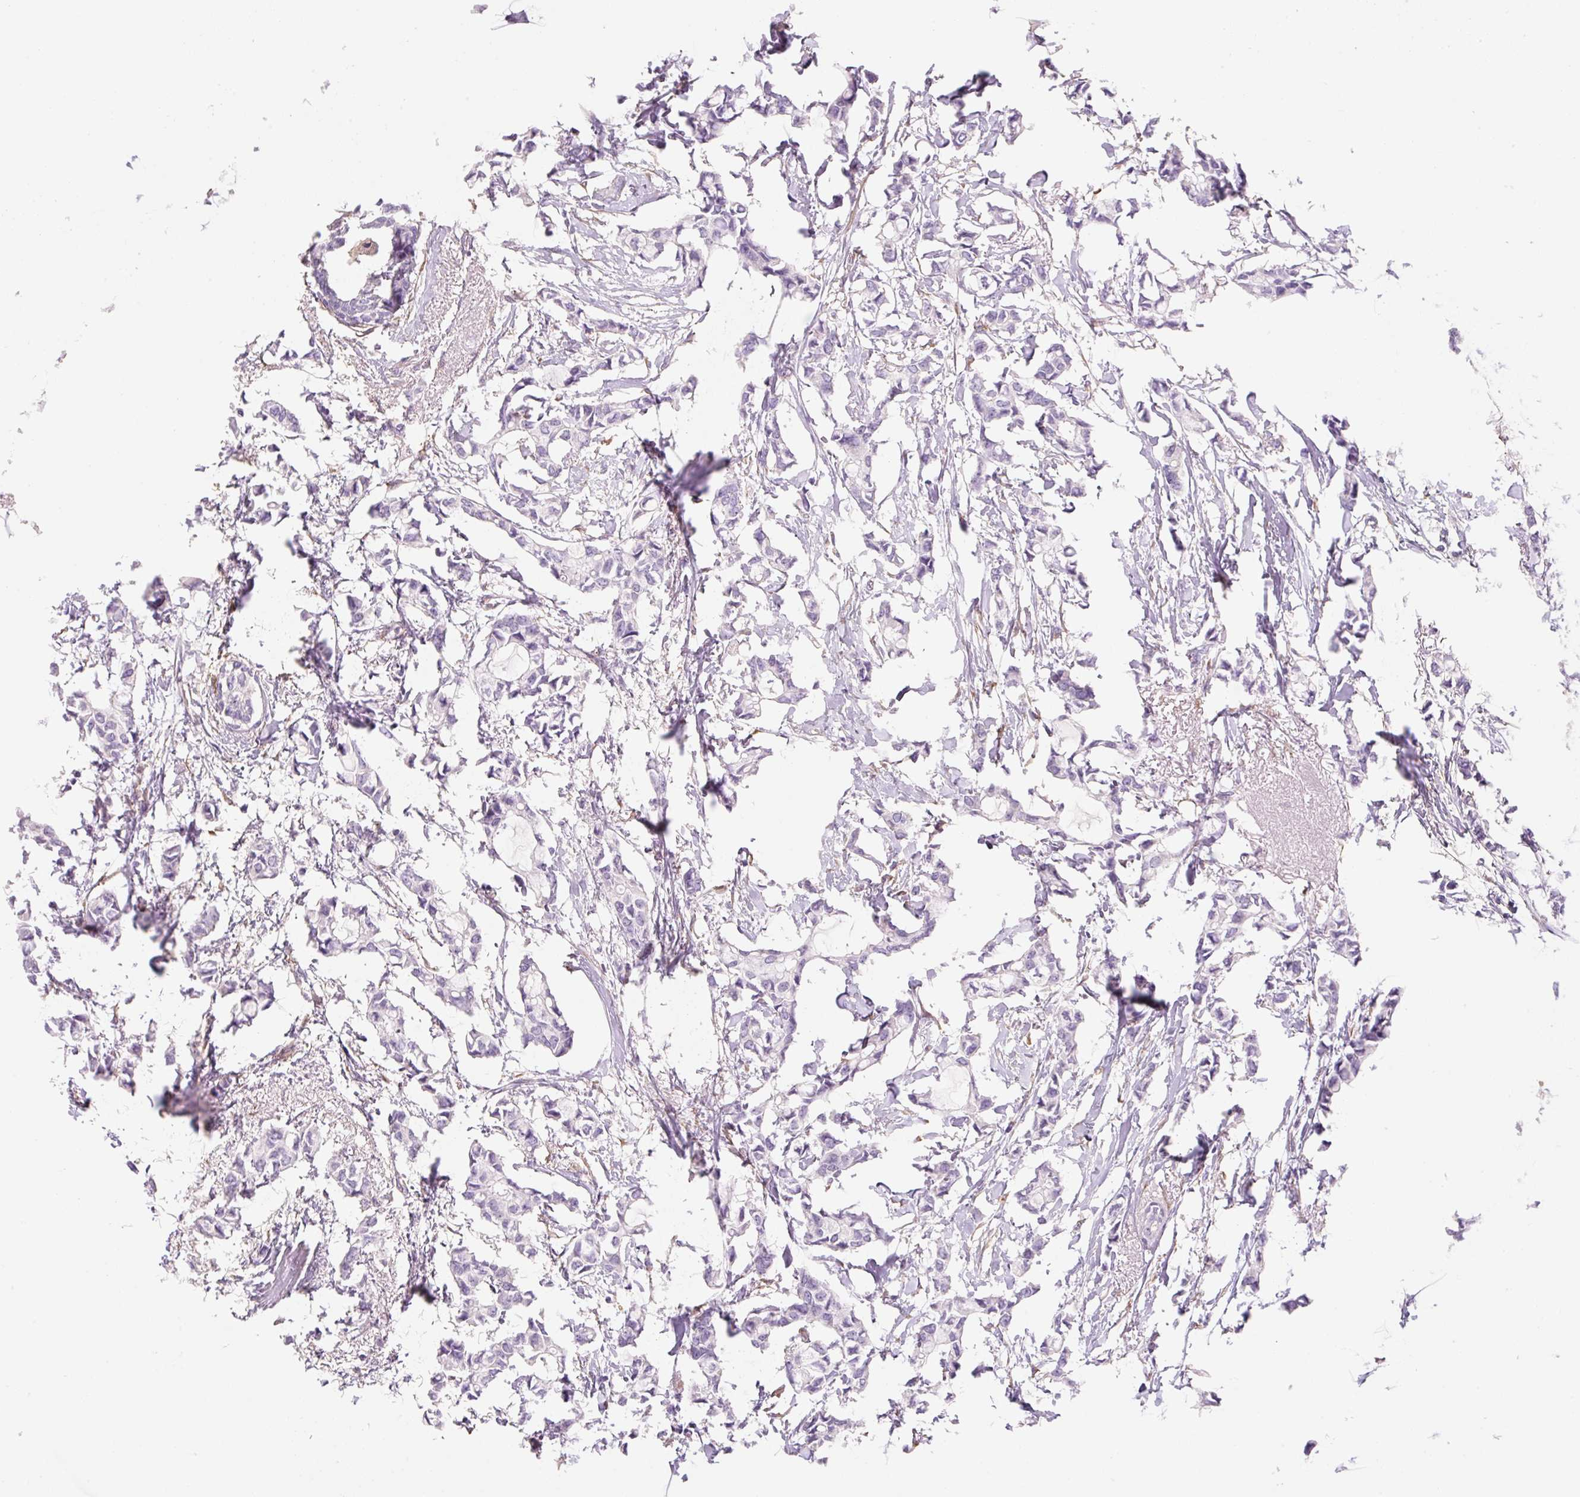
{"staining": {"intensity": "negative", "quantity": "none", "location": "none"}, "tissue": "breast cancer", "cell_type": "Tumor cells", "image_type": "cancer", "snomed": [{"axis": "morphology", "description": "Duct carcinoma"}, {"axis": "topography", "description": "Breast"}], "caption": "Protein analysis of intraductal carcinoma (breast) demonstrates no significant positivity in tumor cells.", "gene": "FABP5", "patient": {"sex": "female", "age": 73}}